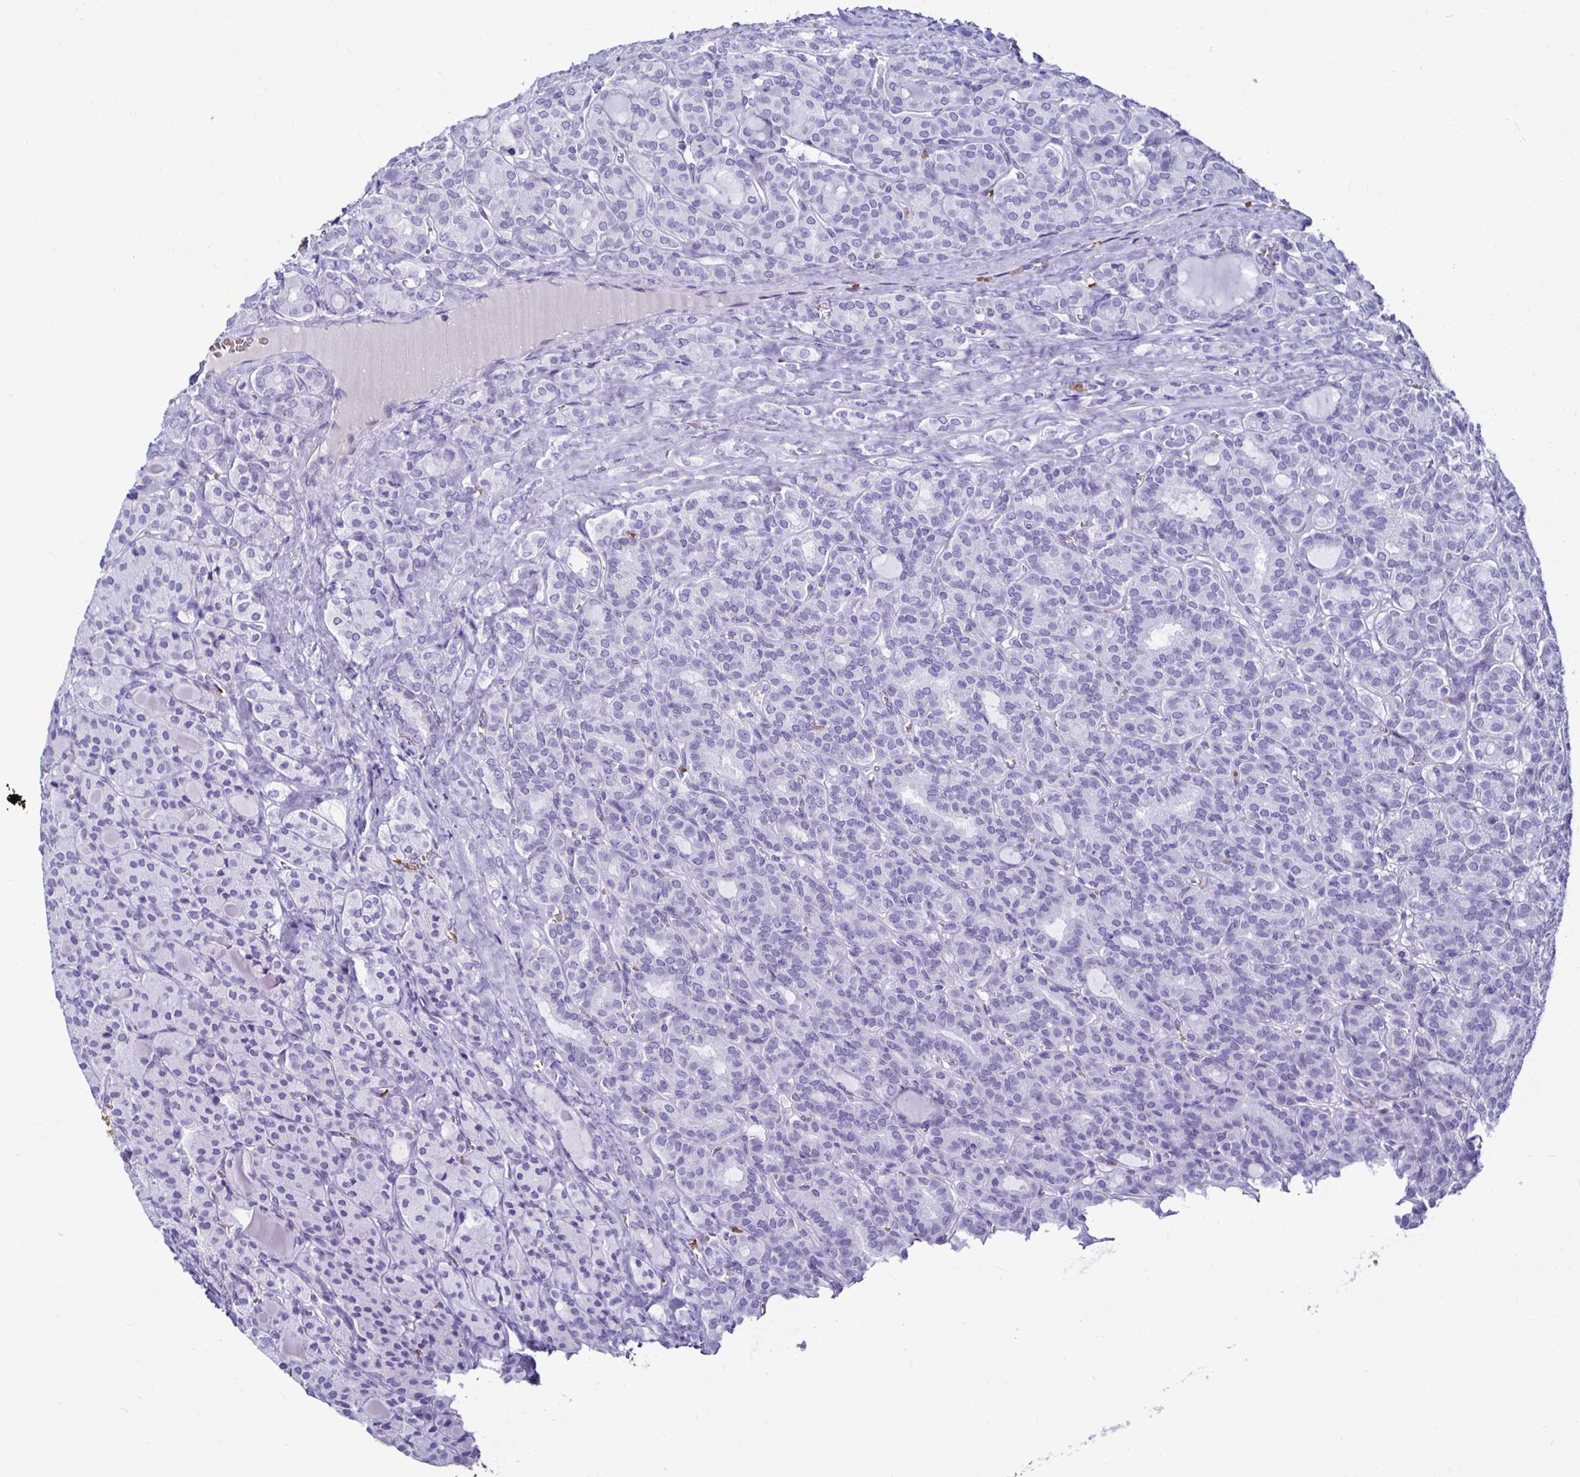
{"staining": {"intensity": "negative", "quantity": "none", "location": "none"}, "tissue": "thyroid cancer", "cell_type": "Tumor cells", "image_type": "cancer", "snomed": [{"axis": "morphology", "description": "Normal tissue, NOS"}, {"axis": "morphology", "description": "Follicular adenoma carcinoma, NOS"}, {"axis": "topography", "description": "Thyroid gland"}], "caption": "Tumor cells are negative for protein expression in human thyroid follicular adenoma carcinoma.", "gene": "RHBDL3", "patient": {"sex": "female", "age": 31}}